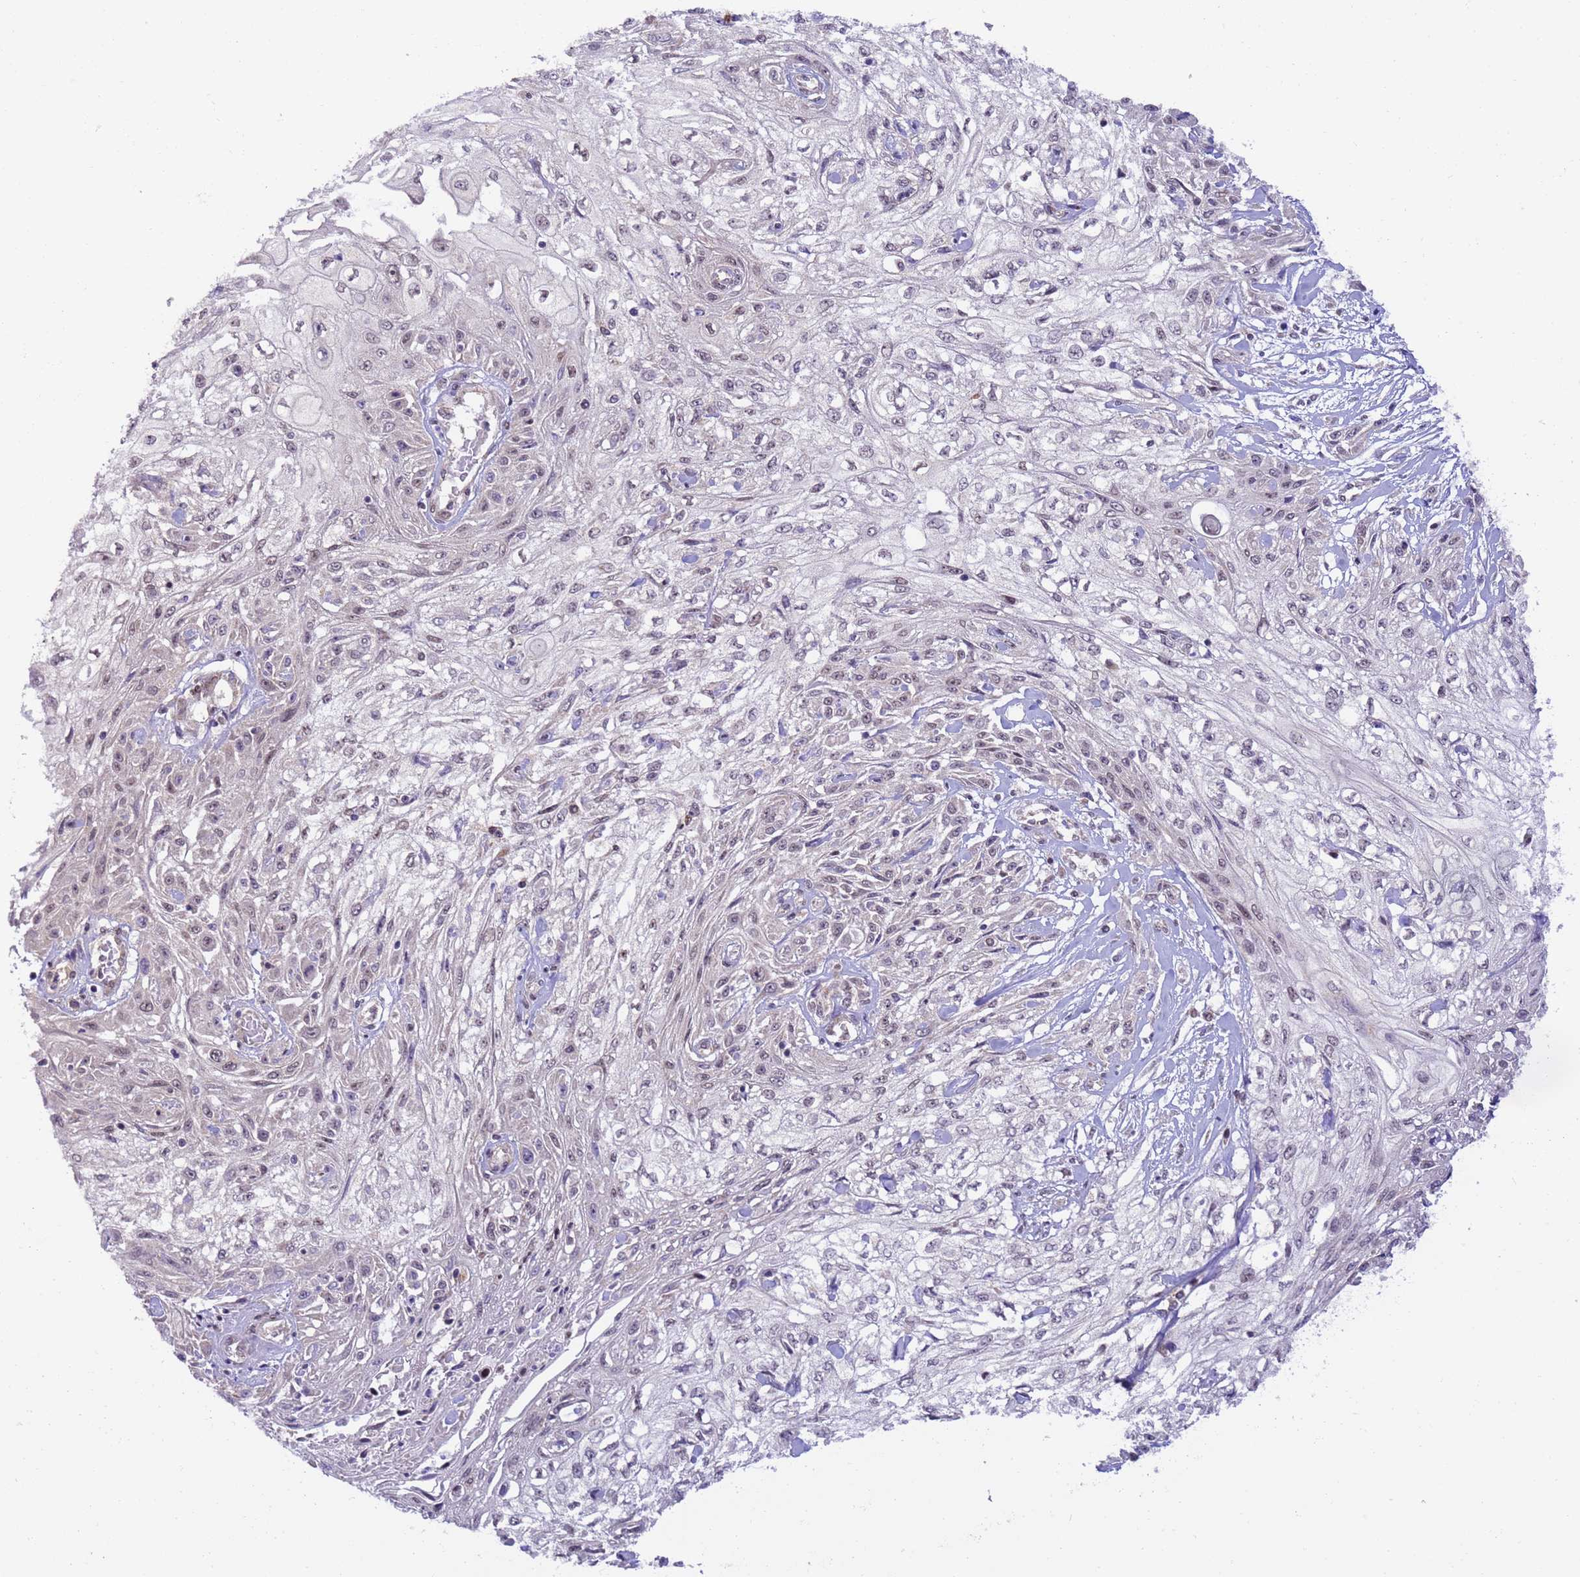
{"staining": {"intensity": "weak", "quantity": "25%-75%", "location": "nuclear"}, "tissue": "skin cancer", "cell_type": "Tumor cells", "image_type": "cancer", "snomed": [{"axis": "morphology", "description": "Squamous cell carcinoma, NOS"}, {"axis": "morphology", "description": "Squamous cell carcinoma, metastatic, NOS"}, {"axis": "topography", "description": "Skin"}, {"axis": "topography", "description": "Lymph node"}], "caption": "Immunohistochemical staining of skin cancer exhibits low levels of weak nuclear positivity in approximately 25%-75% of tumor cells.", "gene": "RAPGEF3", "patient": {"sex": "male", "age": 75}}